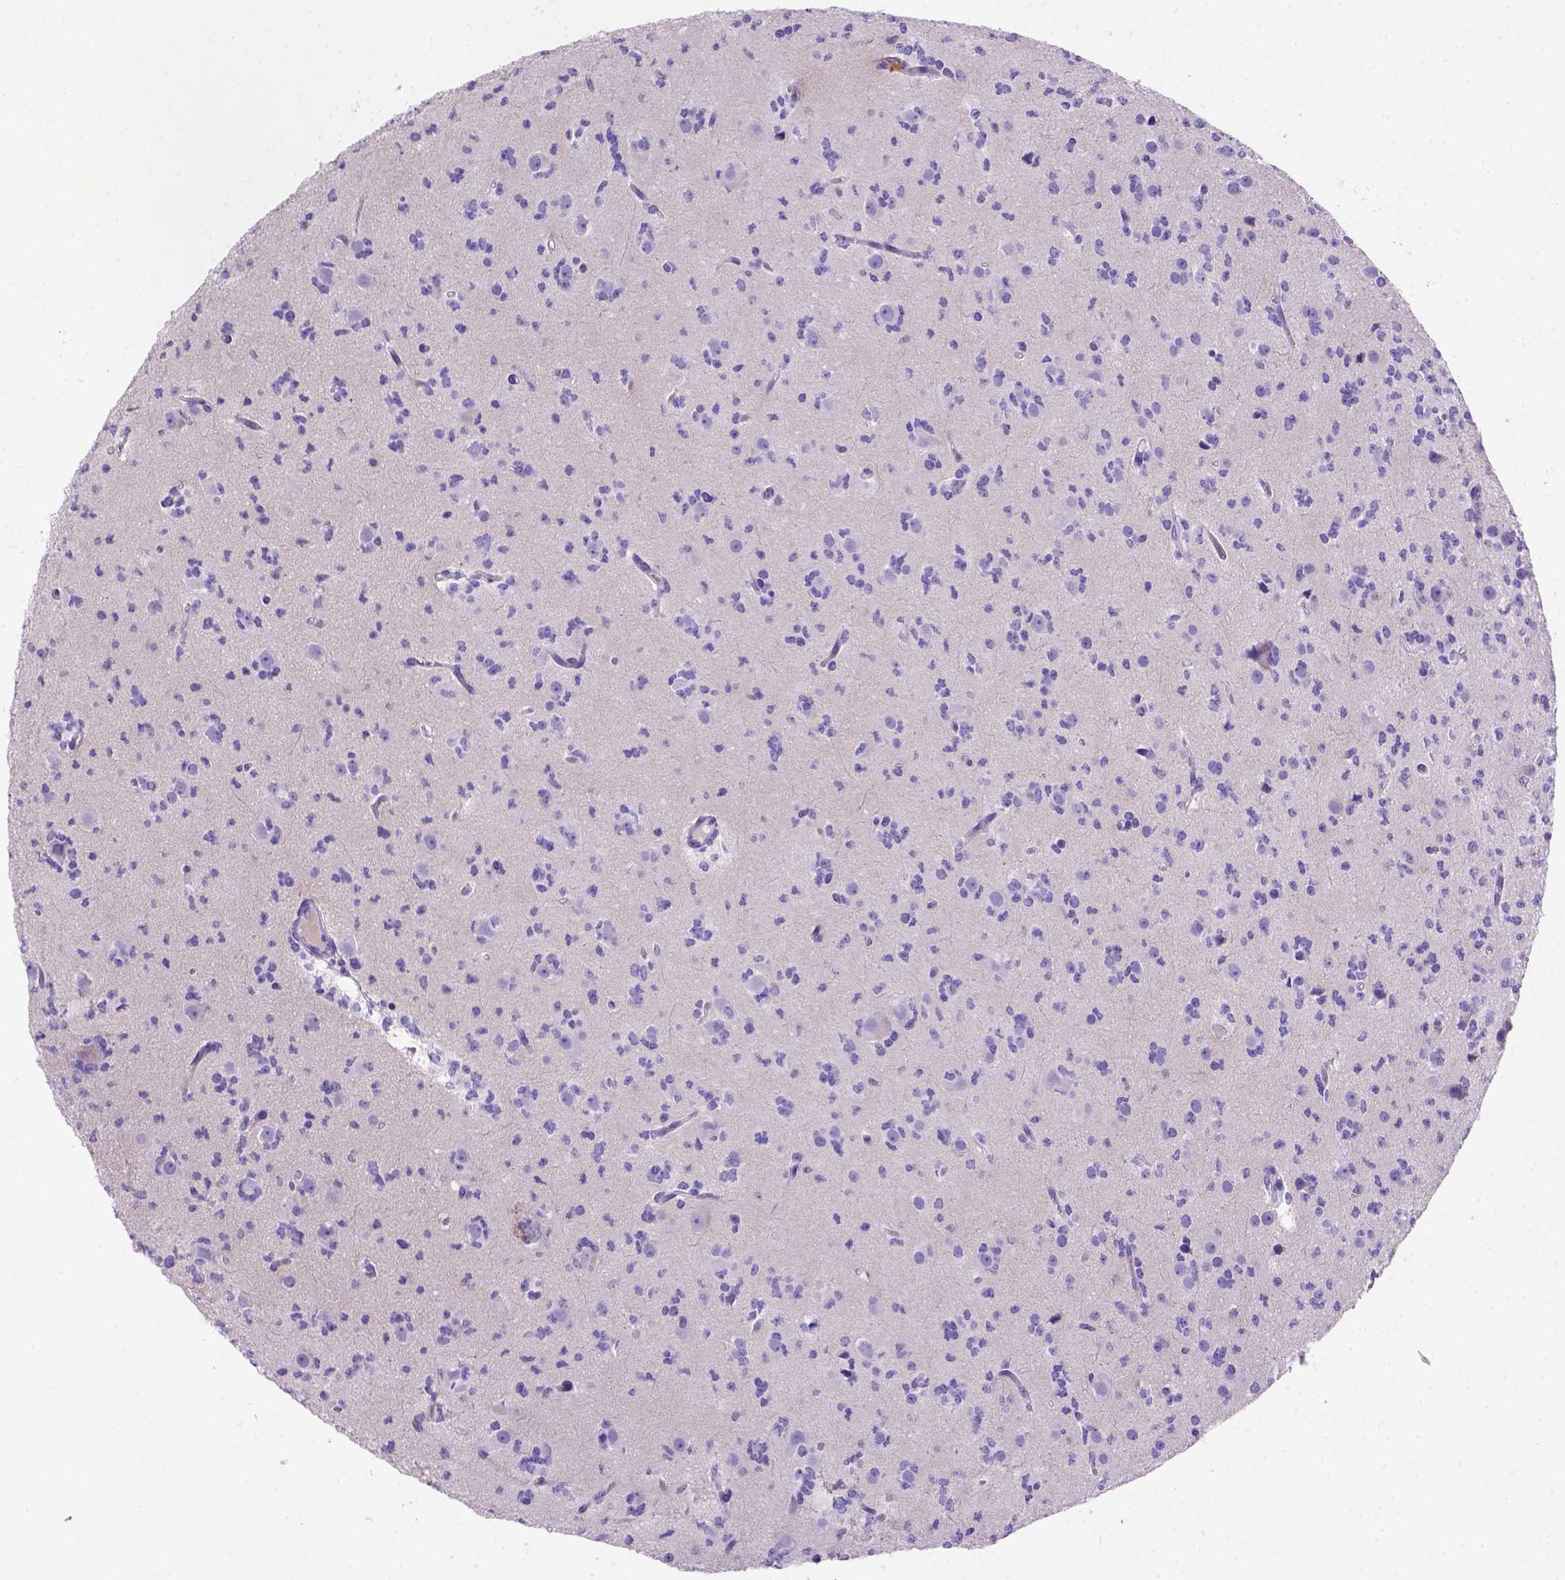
{"staining": {"intensity": "negative", "quantity": "none", "location": "none"}, "tissue": "glioma", "cell_type": "Tumor cells", "image_type": "cancer", "snomed": [{"axis": "morphology", "description": "Glioma, malignant, Low grade"}, {"axis": "topography", "description": "Brain"}], "caption": "This is an immunohistochemistry histopathology image of human glioma. There is no staining in tumor cells.", "gene": "SIRPD", "patient": {"sex": "male", "age": 27}}